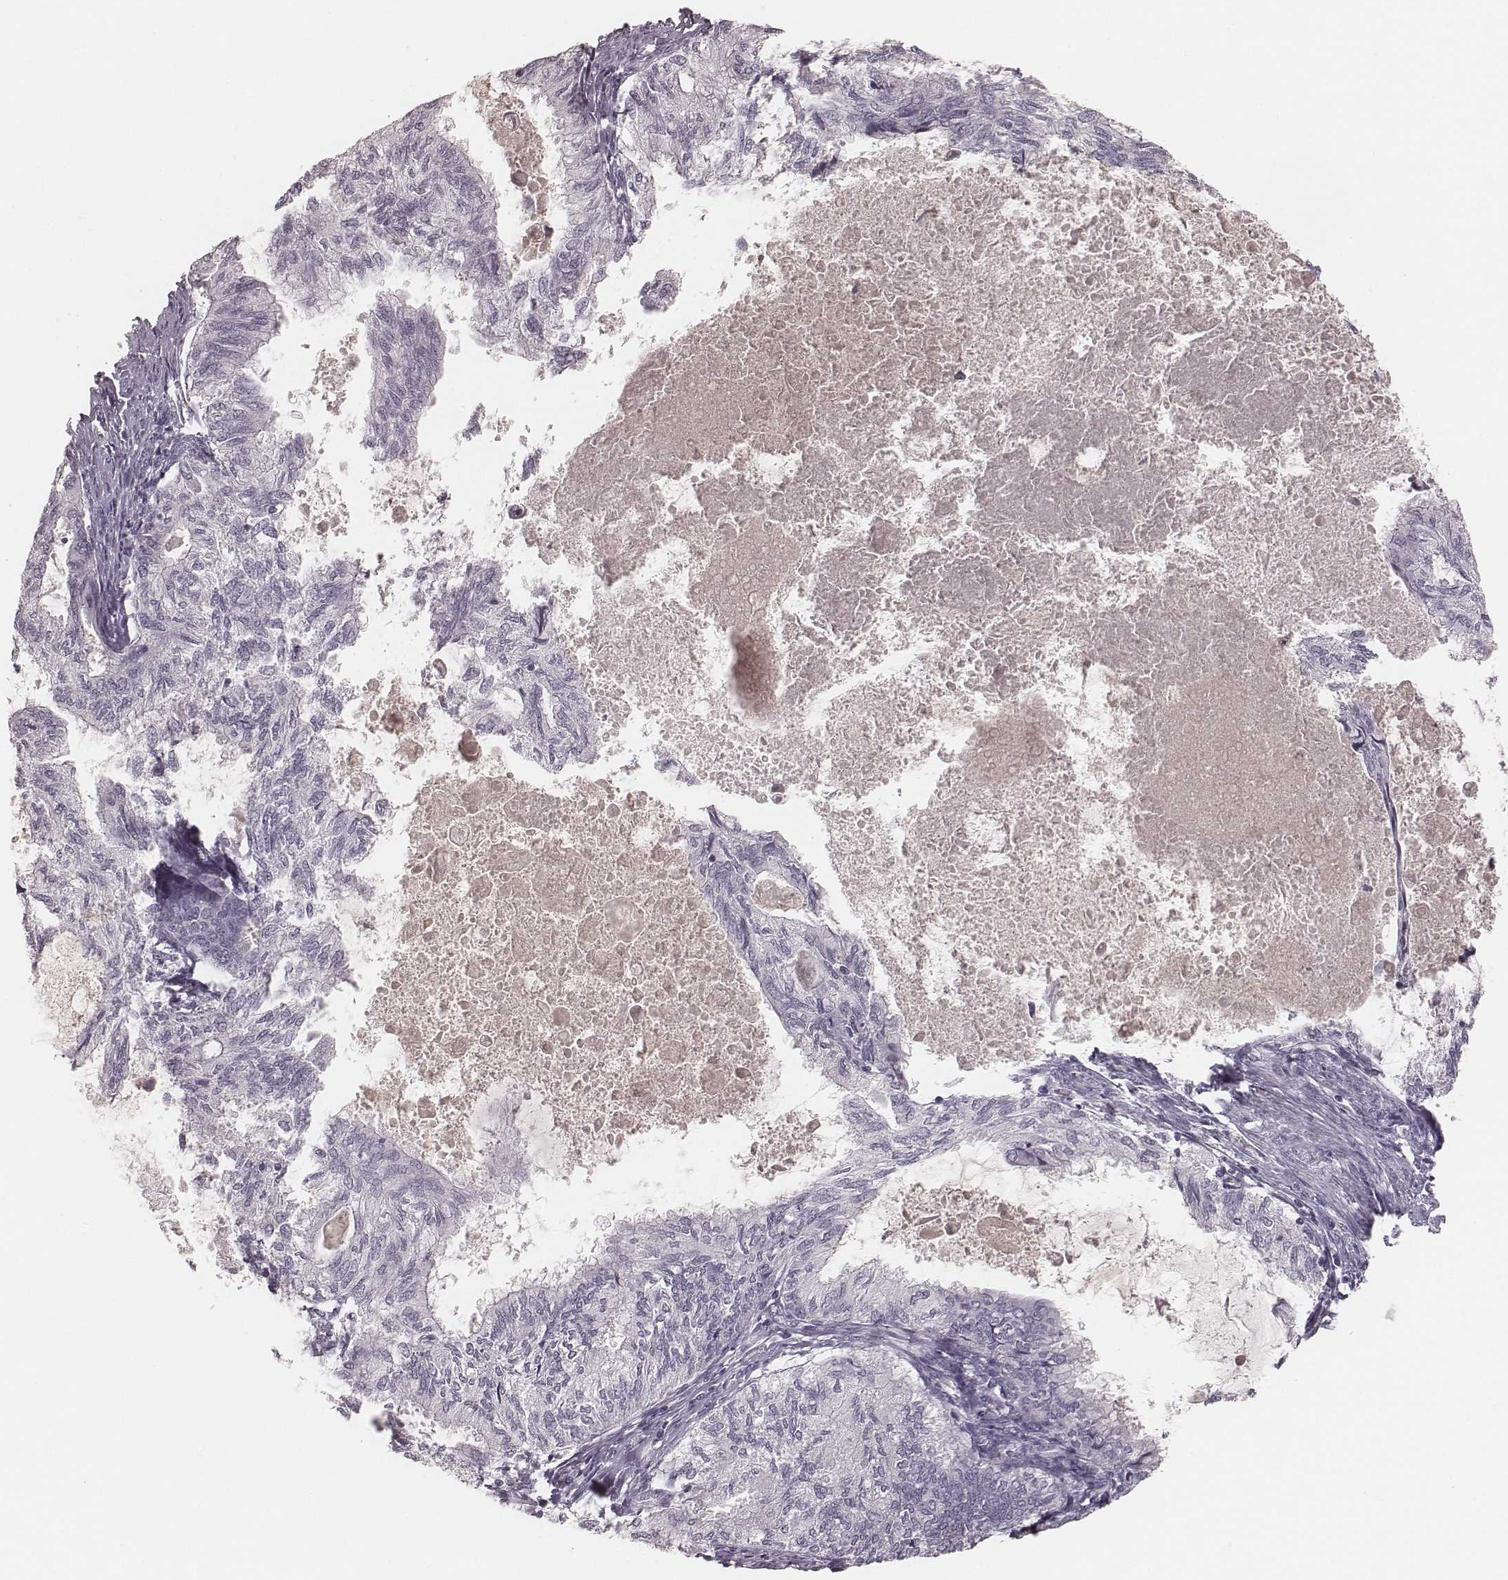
{"staining": {"intensity": "negative", "quantity": "none", "location": "none"}, "tissue": "endometrial cancer", "cell_type": "Tumor cells", "image_type": "cancer", "snomed": [{"axis": "morphology", "description": "Adenocarcinoma, NOS"}, {"axis": "topography", "description": "Endometrium"}], "caption": "Immunohistochemistry (IHC) micrograph of neoplastic tissue: human adenocarcinoma (endometrial) stained with DAB displays no significant protein positivity in tumor cells.", "gene": "SMIM24", "patient": {"sex": "female", "age": 86}}